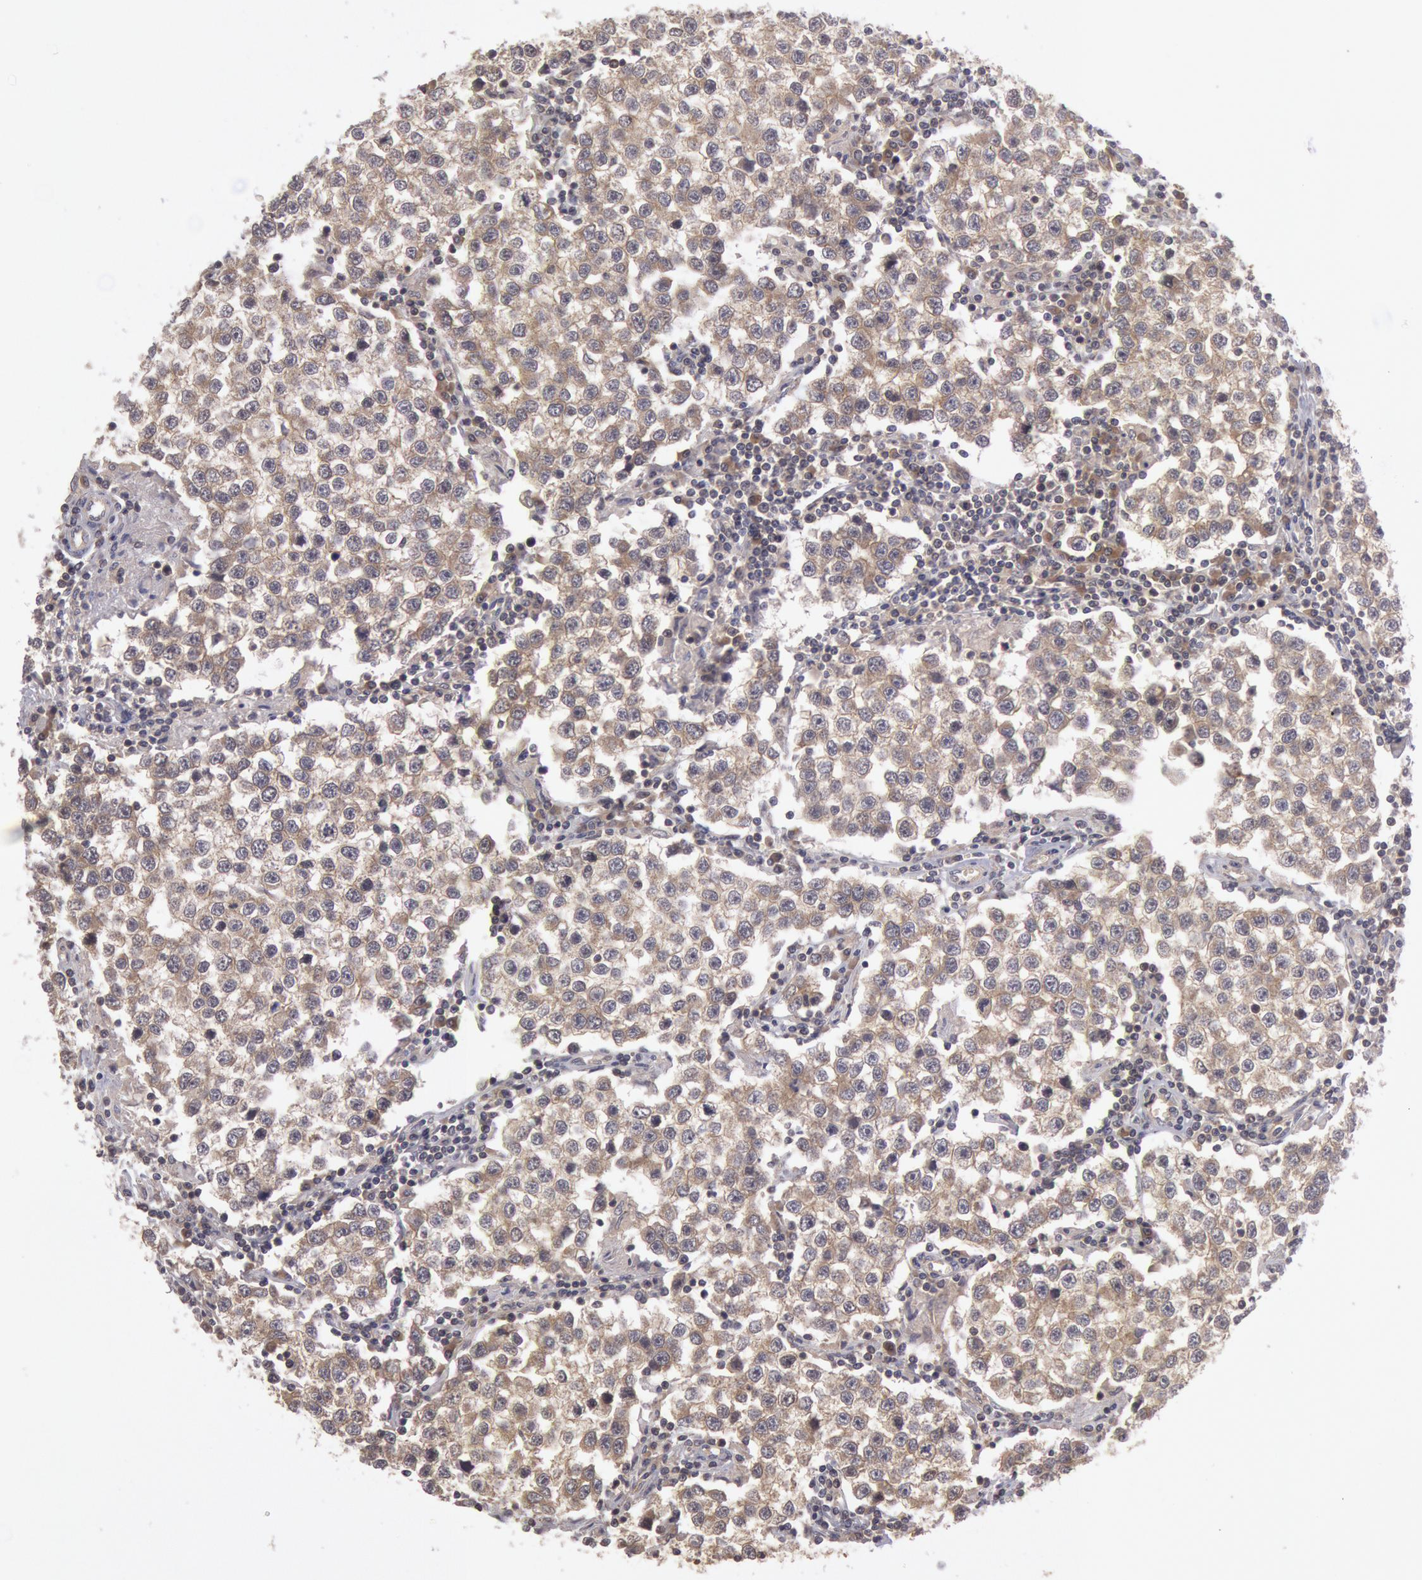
{"staining": {"intensity": "weak", "quantity": ">75%", "location": "cytoplasmic/membranous"}, "tissue": "testis cancer", "cell_type": "Tumor cells", "image_type": "cancer", "snomed": [{"axis": "morphology", "description": "Seminoma, NOS"}, {"axis": "topography", "description": "Testis"}], "caption": "DAB immunohistochemical staining of human testis cancer demonstrates weak cytoplasmic/membranous protein expression in approximately >75% of tumor cells.", "gene": "BRAF", "patient": {"sex": "male", "age": 36}}